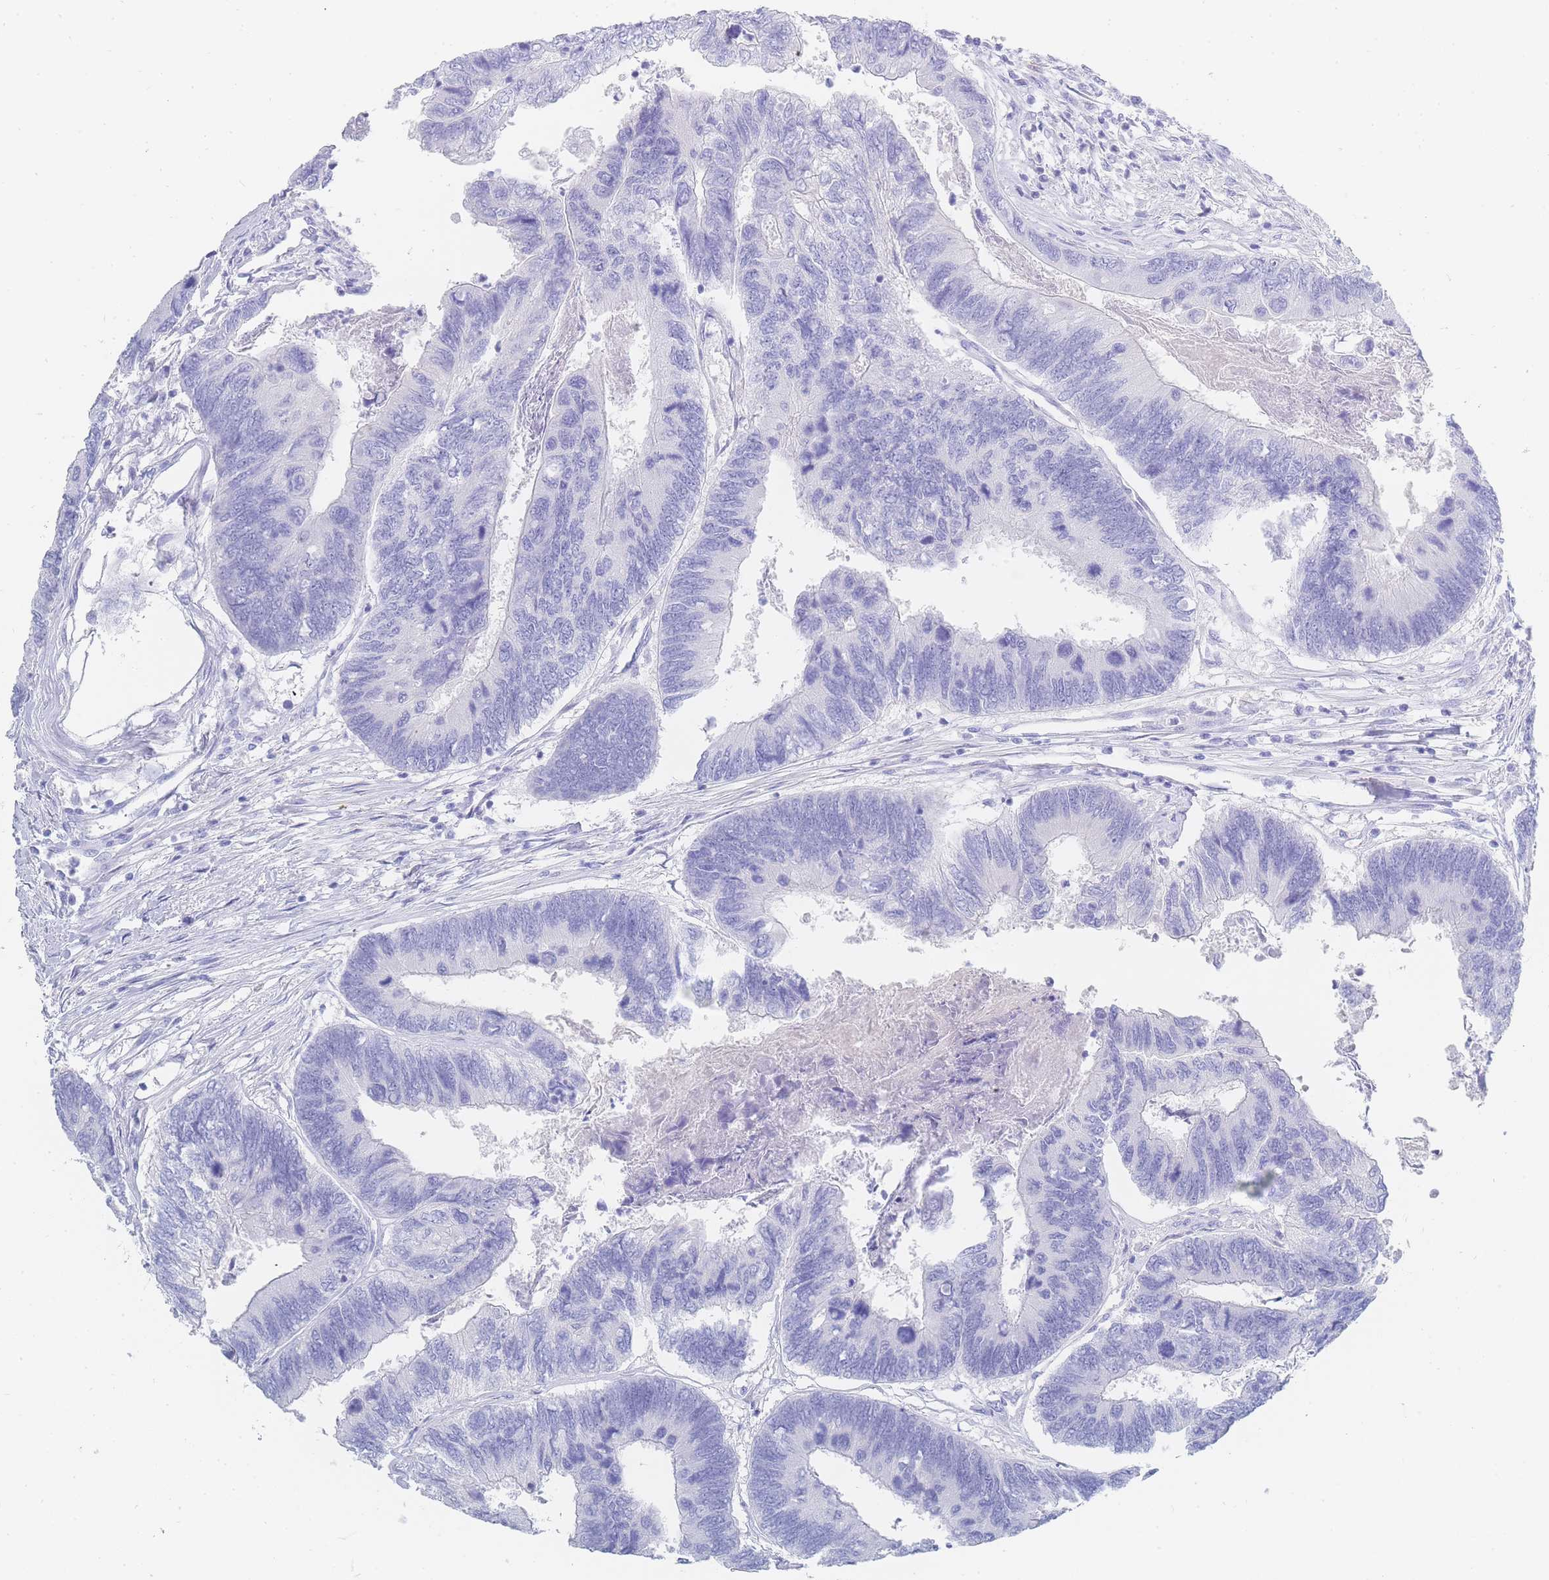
{"staining": {"intensity": "negative", "quantity": "none", "location": "none"}, "tissue": "colorectal cancer", "cell_type": "Tumor cells", "image_type": "cancer", "snomed": [{"axis": "morphology", "description": "Adenocarcinoma, NOS"}, {"axis": "topography", "description": "Colon"}], "caption": "Tumor cells are negative for protein expression in human adenocarcinoma (colorectal). Nuclei are stained in blue.", "gene": "LZTFL1", "patient": {"sex": "female", "age": 67}}